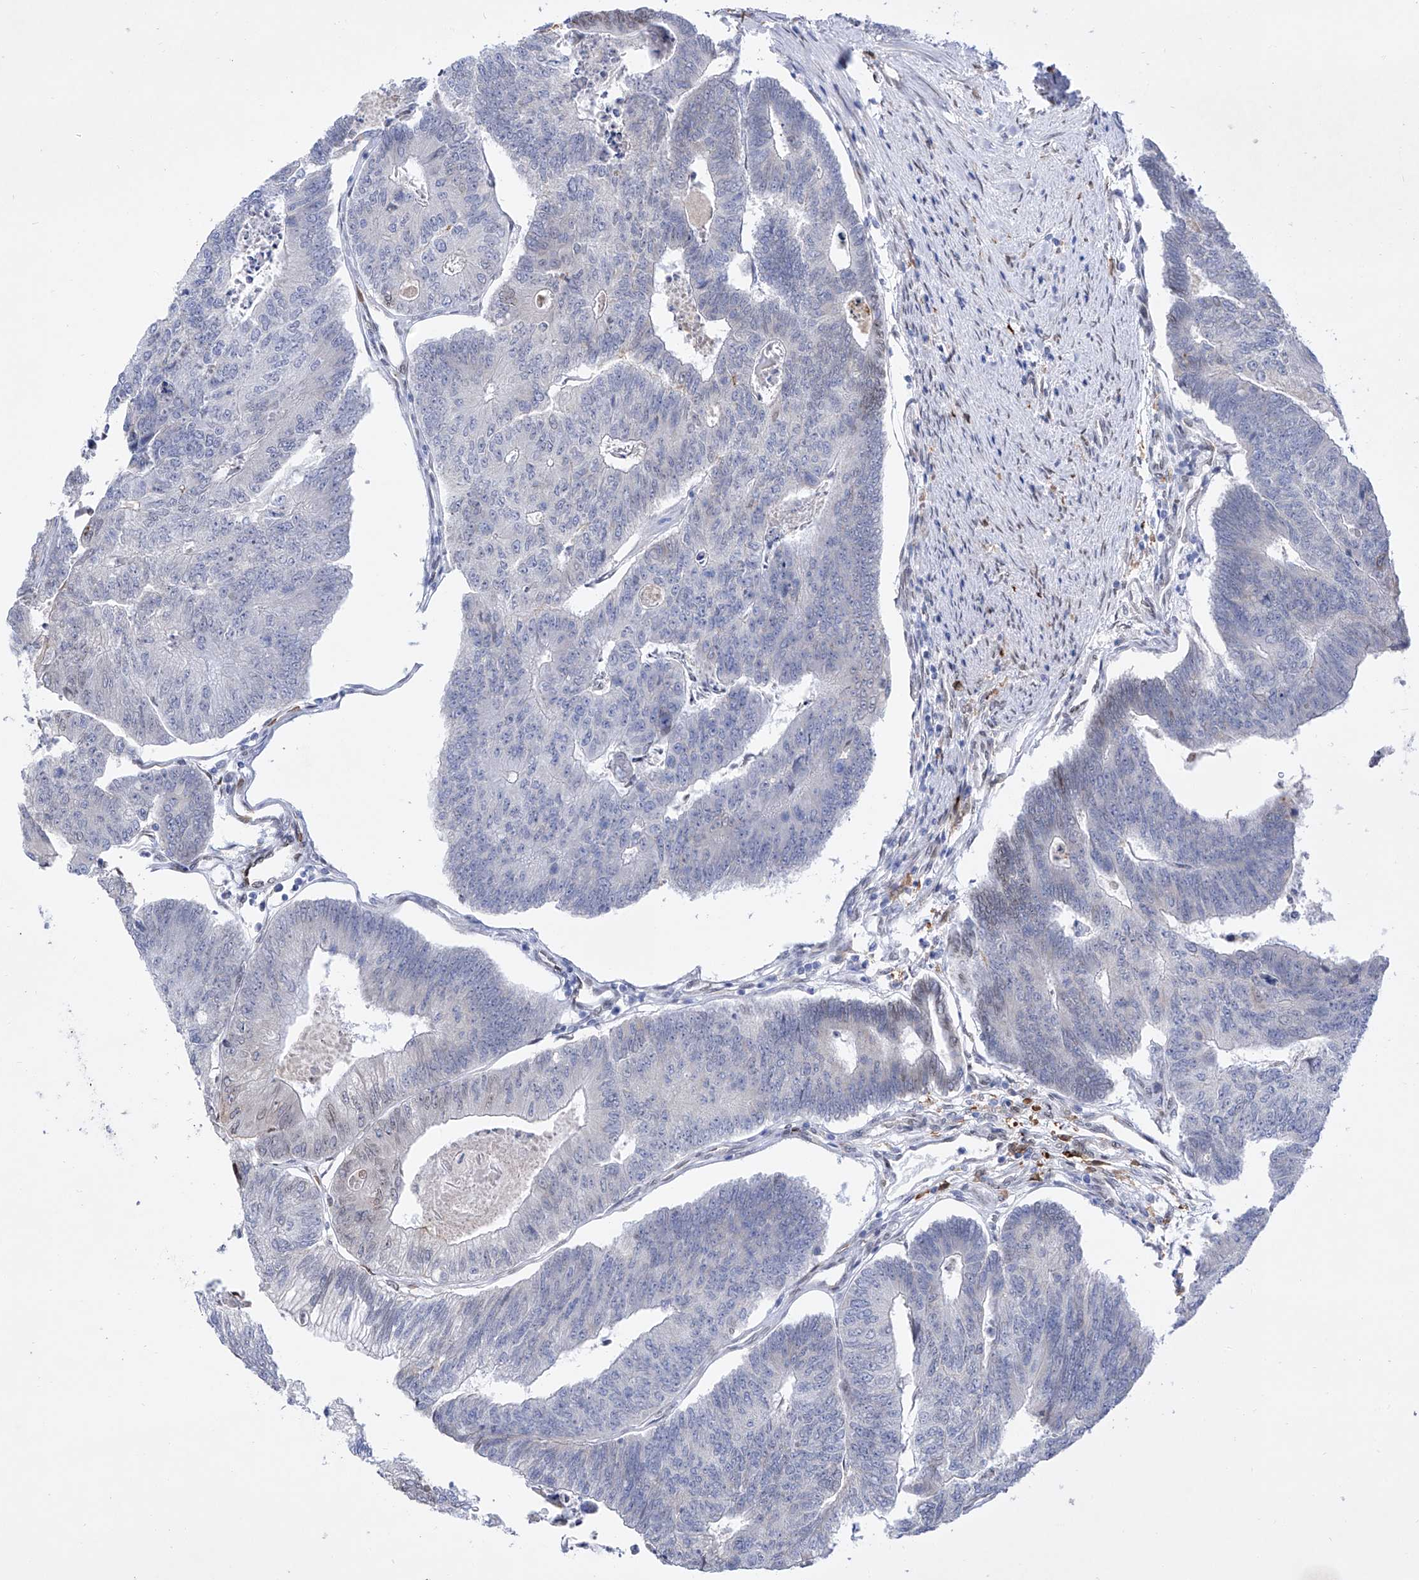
{"staining": {"intensity": "negative", "quantity": "none", "location": "none"}, "tissue": "colorectal cancer", "cell_type": "Tumor cells", "image_type": "cancer", "snomed": [{"axis": "morphology", "description": "Adenocarcinoma, NOS"}, {"axis": "topography", "description": "Colon"}], "caption": "Micrograph shows no protein positivity in tumor cells of colorectal adenocarcinoma tissue.", "gene": "LCLAT1", "patient": {"sex": "female", "age": 67}}